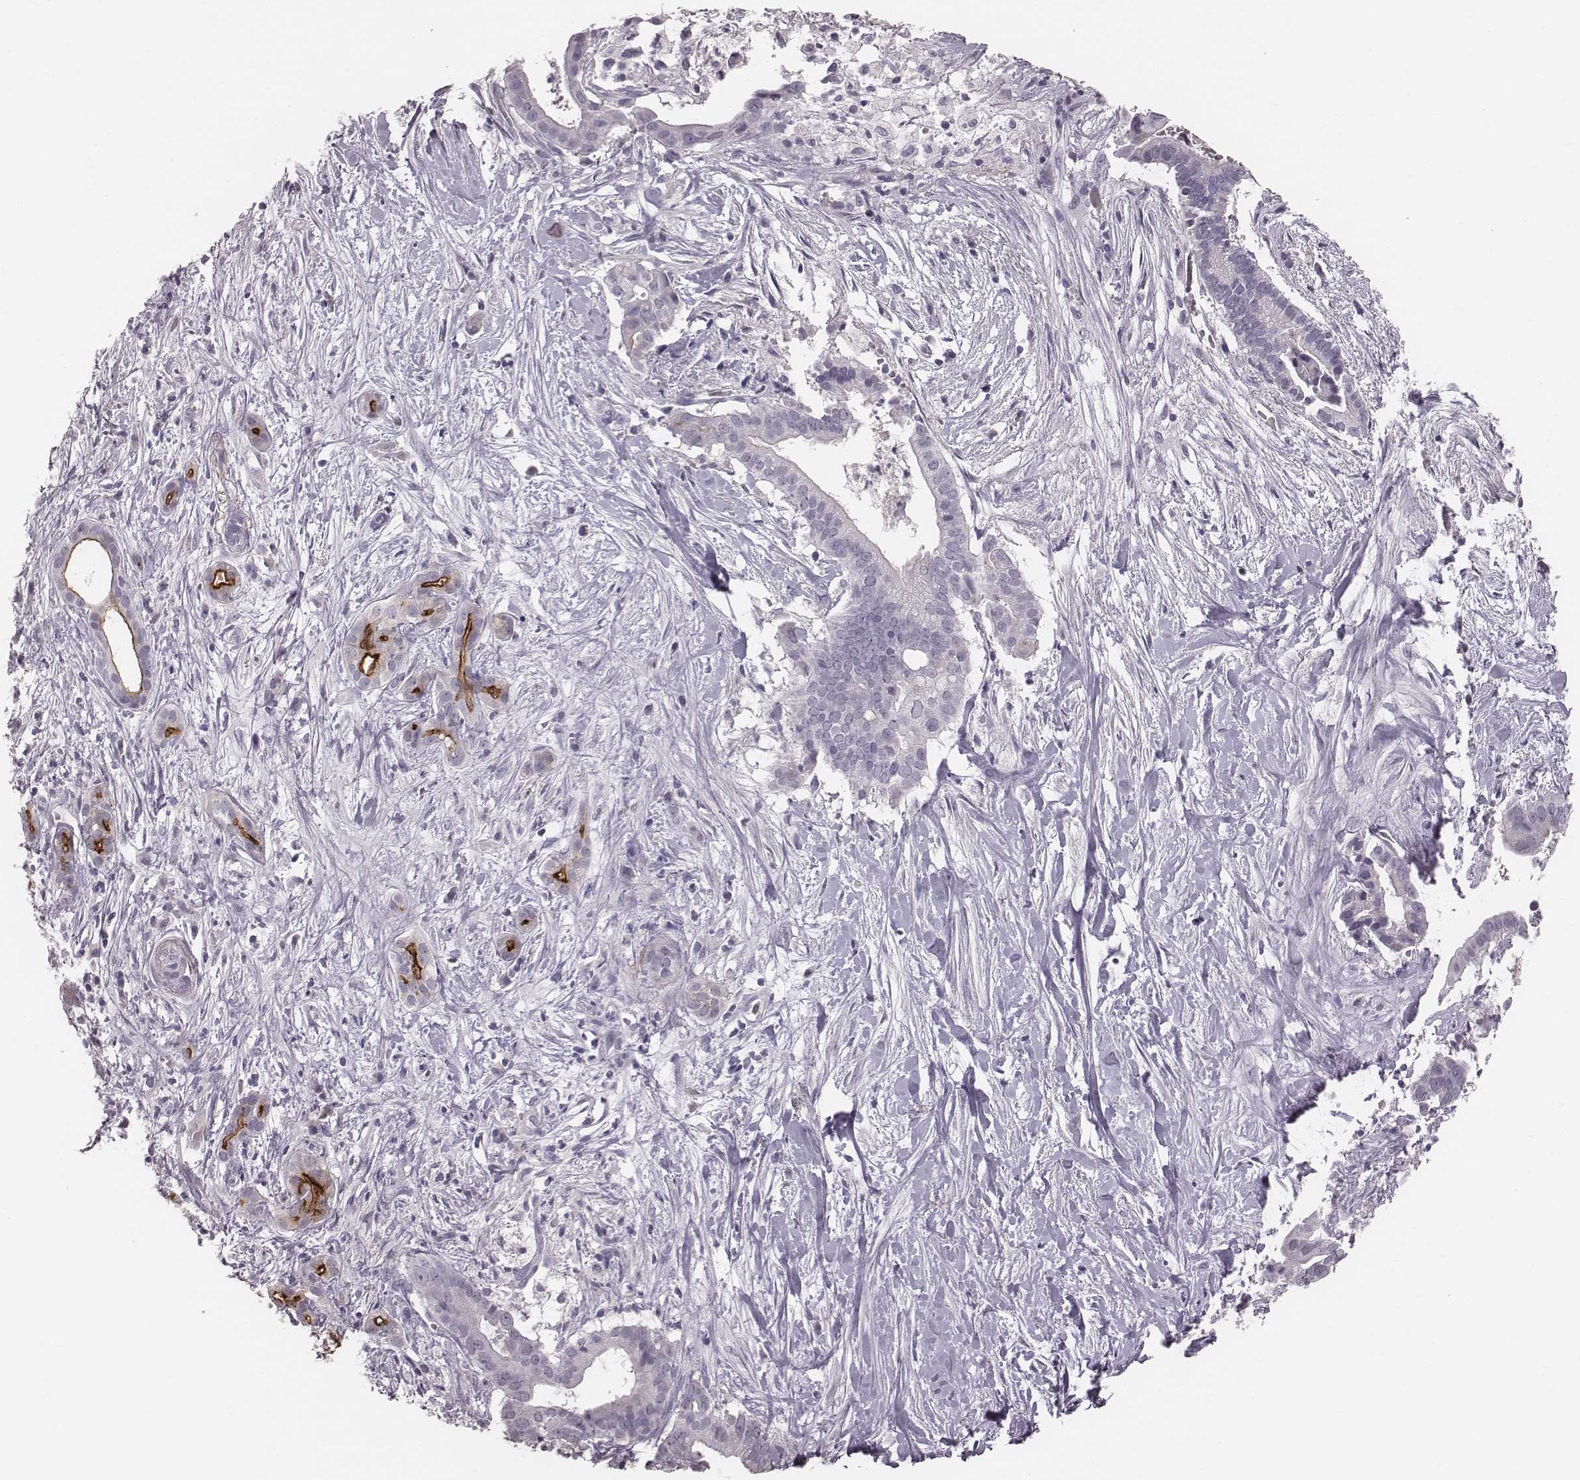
{"staining": {"intensity": "moderate", "quantity": "<25%", "location": "cytoplasmic/membranous"}, "tissue": "pancreatic cancer", "cell_type": "Tumor cells", "image_type": "cancer", "snomed": [{"axis": "morphology", "description": "Adenocarcinoma, NOS"}, {"axis": "topography", "description": "Pancreas"}], "caption": "This image exhibits pancreatic adenocarcinoma stained with IHC to label a protein in brown. The cytoplasmic/membranous of tumor cells show moderate positivity for the protein. Nuclei are counter-stained blue.", "gene": "CFTR", "patient": {"sex": "male", "age": 61}}